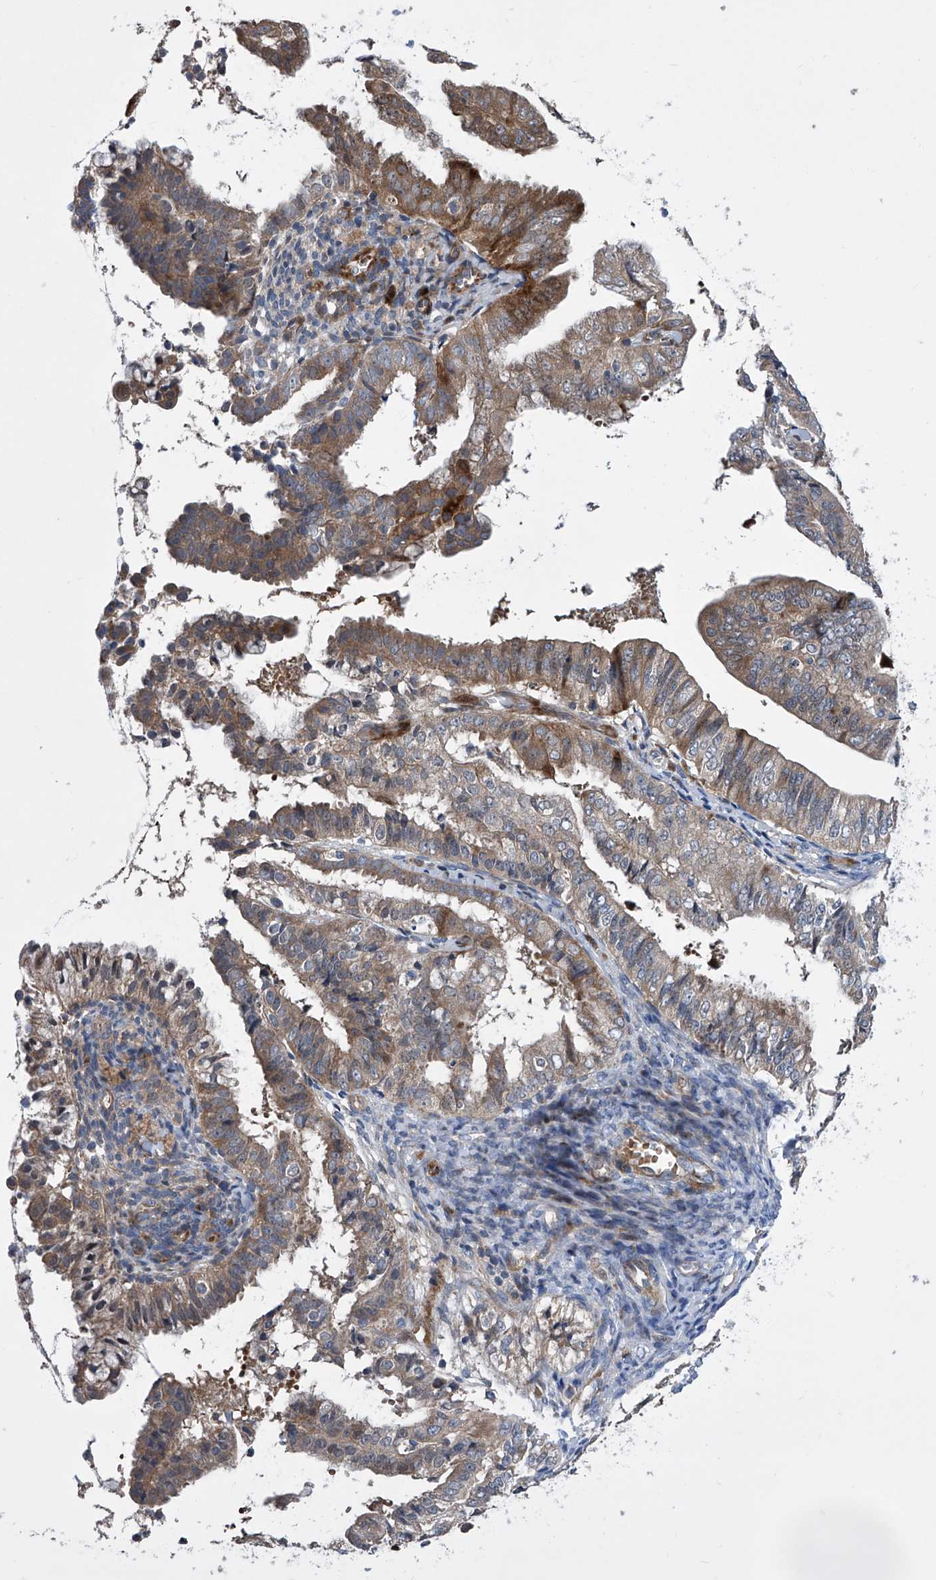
{"staining": {"intensity": "moderate", "quantity": "25%-75%", "location": "cytoplasmic/membranous"}, "tissue": "endometrial cancer", "cell_type": "Tumor cells", "image_type": "cancer", "snomed": [{"axis": "morphology", "description": "Adenocarcinoma, NOS"}, {"axis": "topography", "description": "Endometrium"}], "caption": "Adenocarcinoma (endometrial) stained for a protein demonstrates moderate cytoplasmic/membranous positivity in tumor cells.", "gene": "USF3", "patient": {"sex": "female", "age": 63}}